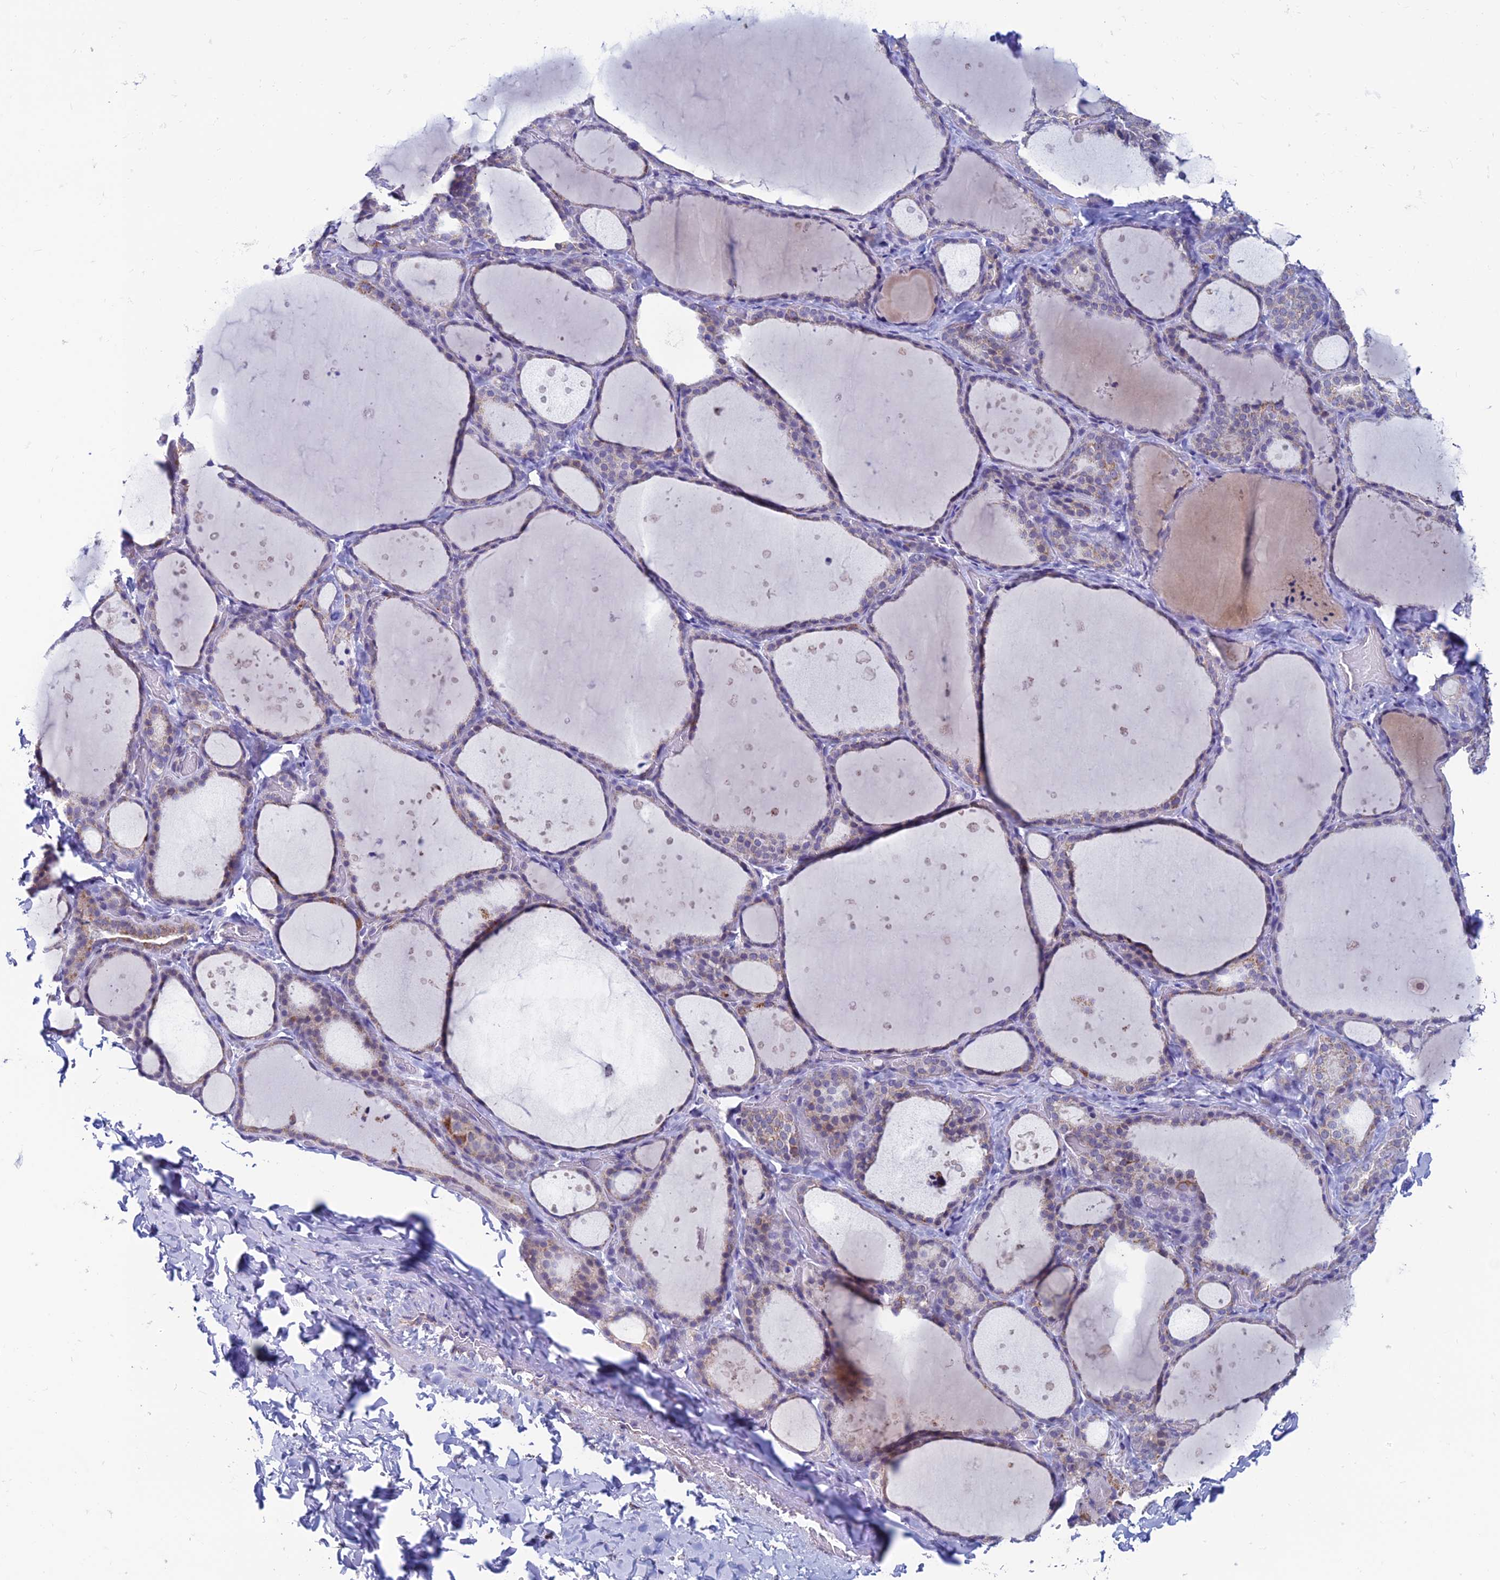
{"staining": {"intensity": "weak", "quantity": "25%-75%", "location": "cytoplasmic/membranous"}, "tissue": "thyroid gland", "cell_type": "Glandular cells", "image_type": "normal", "snomed": [{"axis": "morphology", "description": "Normal tissue, NOS"}, {"axis": "topography", "description": "Thyroid gland"}], "caption": "Weak cytoplasmic/membranous positivity for a protein is appreciated in approximately 25%-75% of glandular cells of unremarkable thyroid gland using immunohistochemistry (IHC).", "gene": "ZNG1A", "patient": {"sex": "female", "age": 44}}